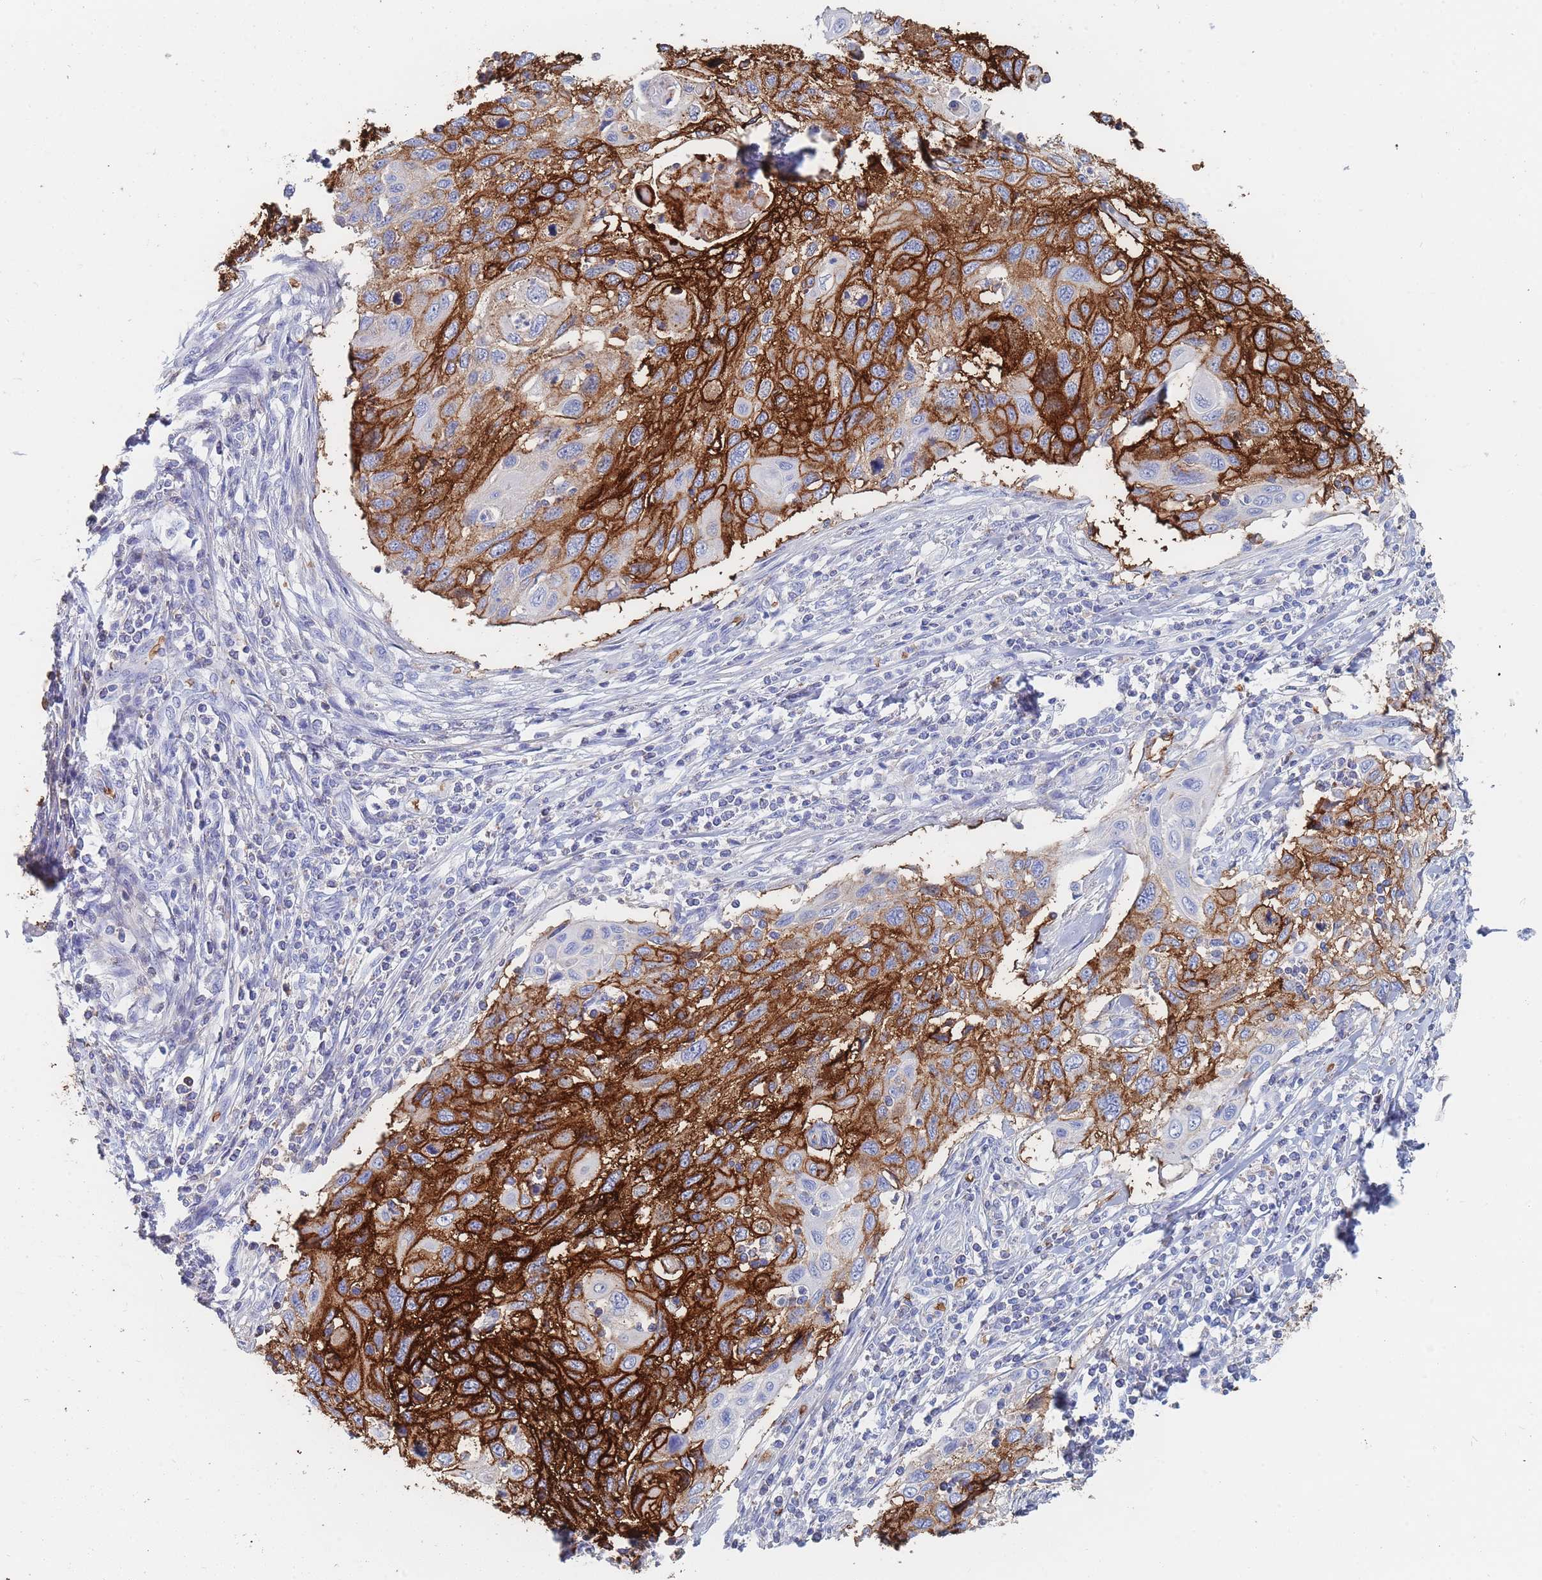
{"staining": {"intensity": "strong", "quantity": "25%-75%", "location": "cytoplasmic/membranous"}, "tissue": "cervical cancer", "cell_type": "Tumor cells", "image_type": "cancer", "snomed": [{"axis": "morphology", "description": "Squamous cell carcinoma, NOS"}, {"axis": "topography", "description": "Cervix"}], "caption": "Immunohistochemical staining of cervical cancer (squamous cell carcinoma) reveals high levels of strong cytoplasmic/membranous protein expression in approximately 25%-75% of tumor cells. (DAB (3,3'-diaminobenzidine) IHC with brightfield microscopy, high magnification).", "gene": "SLC2A1", "patient": {"sex": "female", "age": 70}}